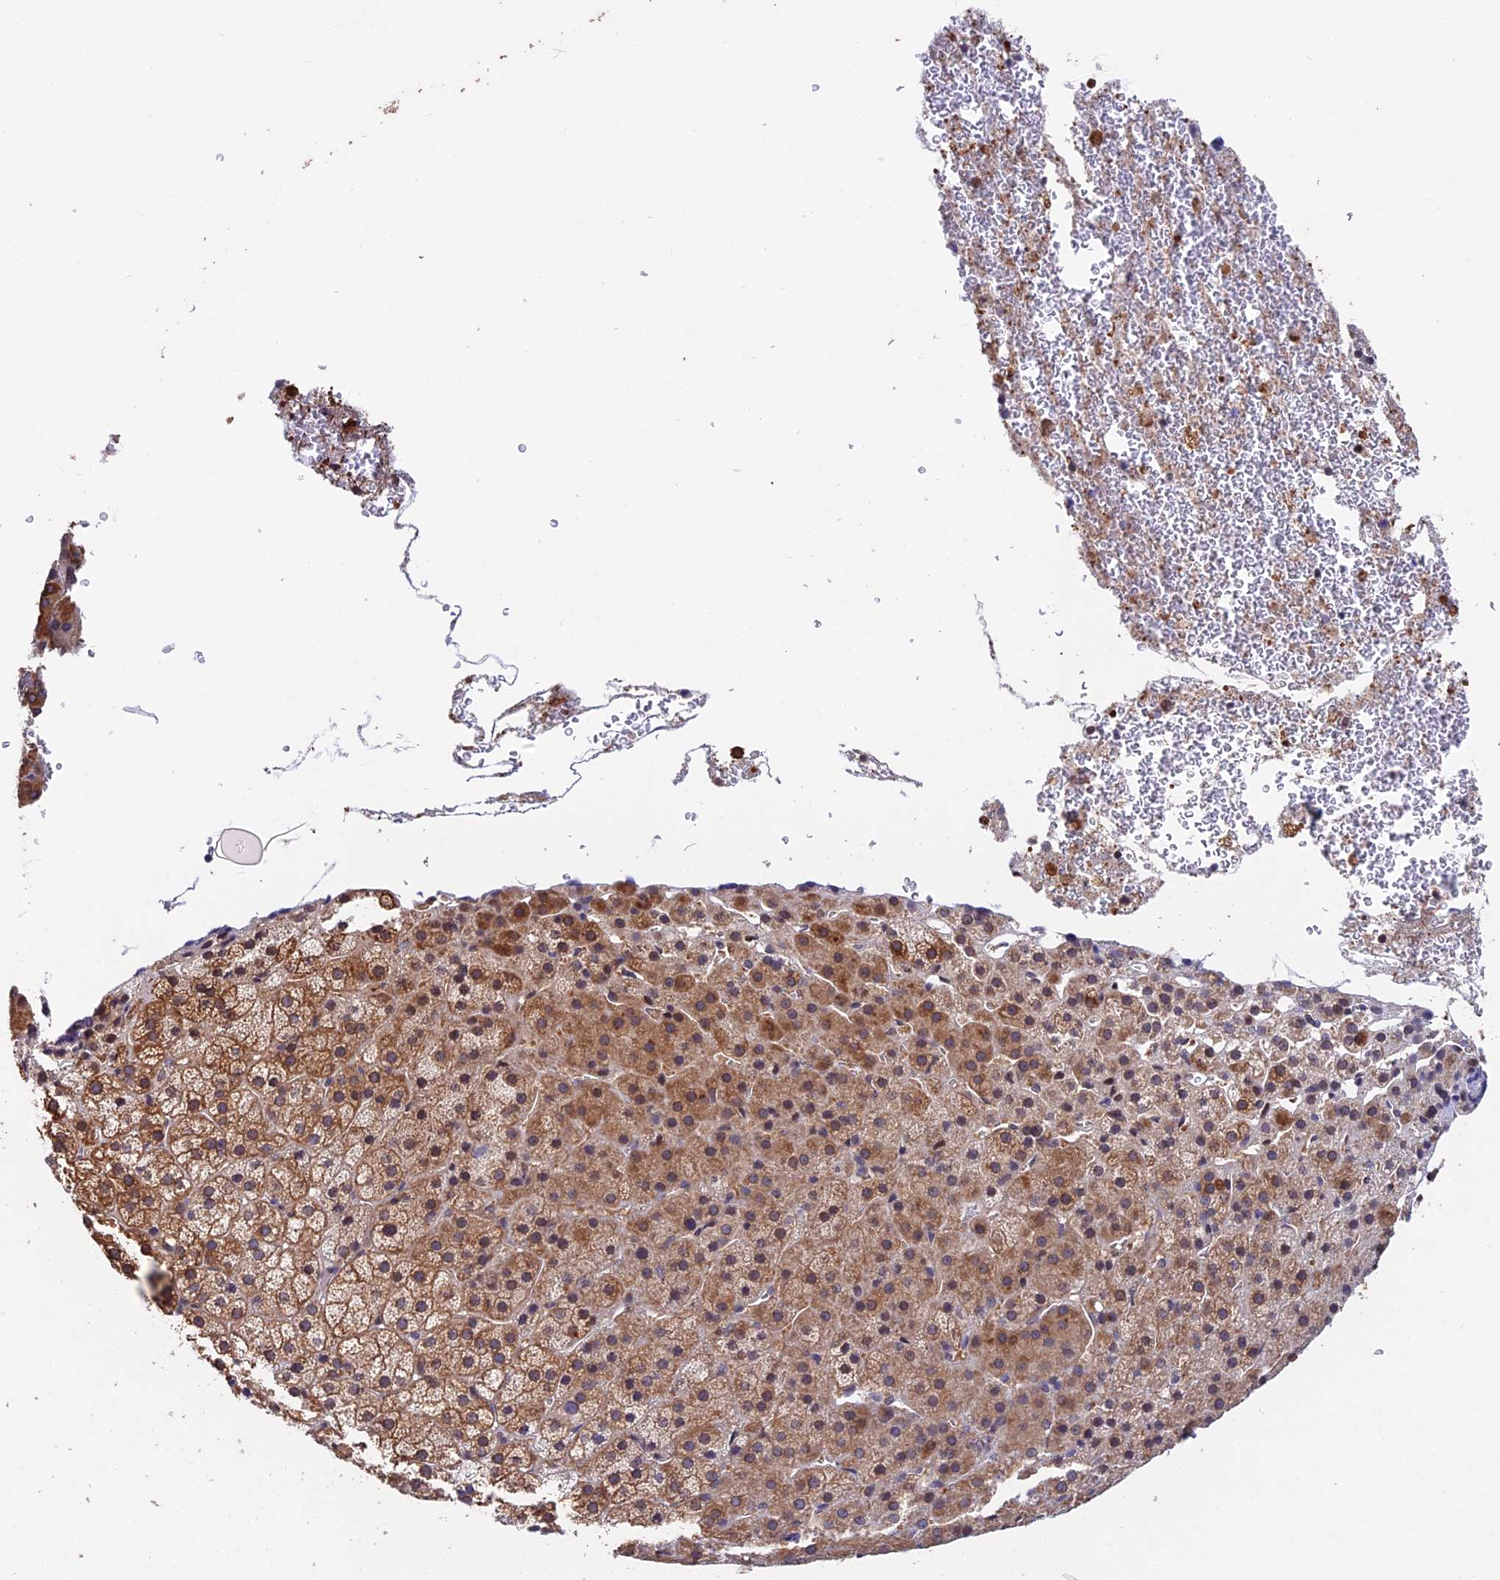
{"staining": {"intensity": "moderate", "quantity": ">75%", "location": "cytoplasmic/membranous"}, "tissue": "adrenal gland", "cell_type": "Glandular cells", "image_type": "normal", "snomed": [{"axis": "morphology", "description": "Normal tissue, NOS"}, {"axis": "topography", "description": "Adrenal gland"}], "caption": "This histopathology image shows immunohistochemistry staining of unremarkable adrenal gland, with medium moderate cytoplasmic/membranous staining in approximately >75% of glandular cells.", "gene": "INPP4A", "patient": {"sex": "female", "age": 57}}